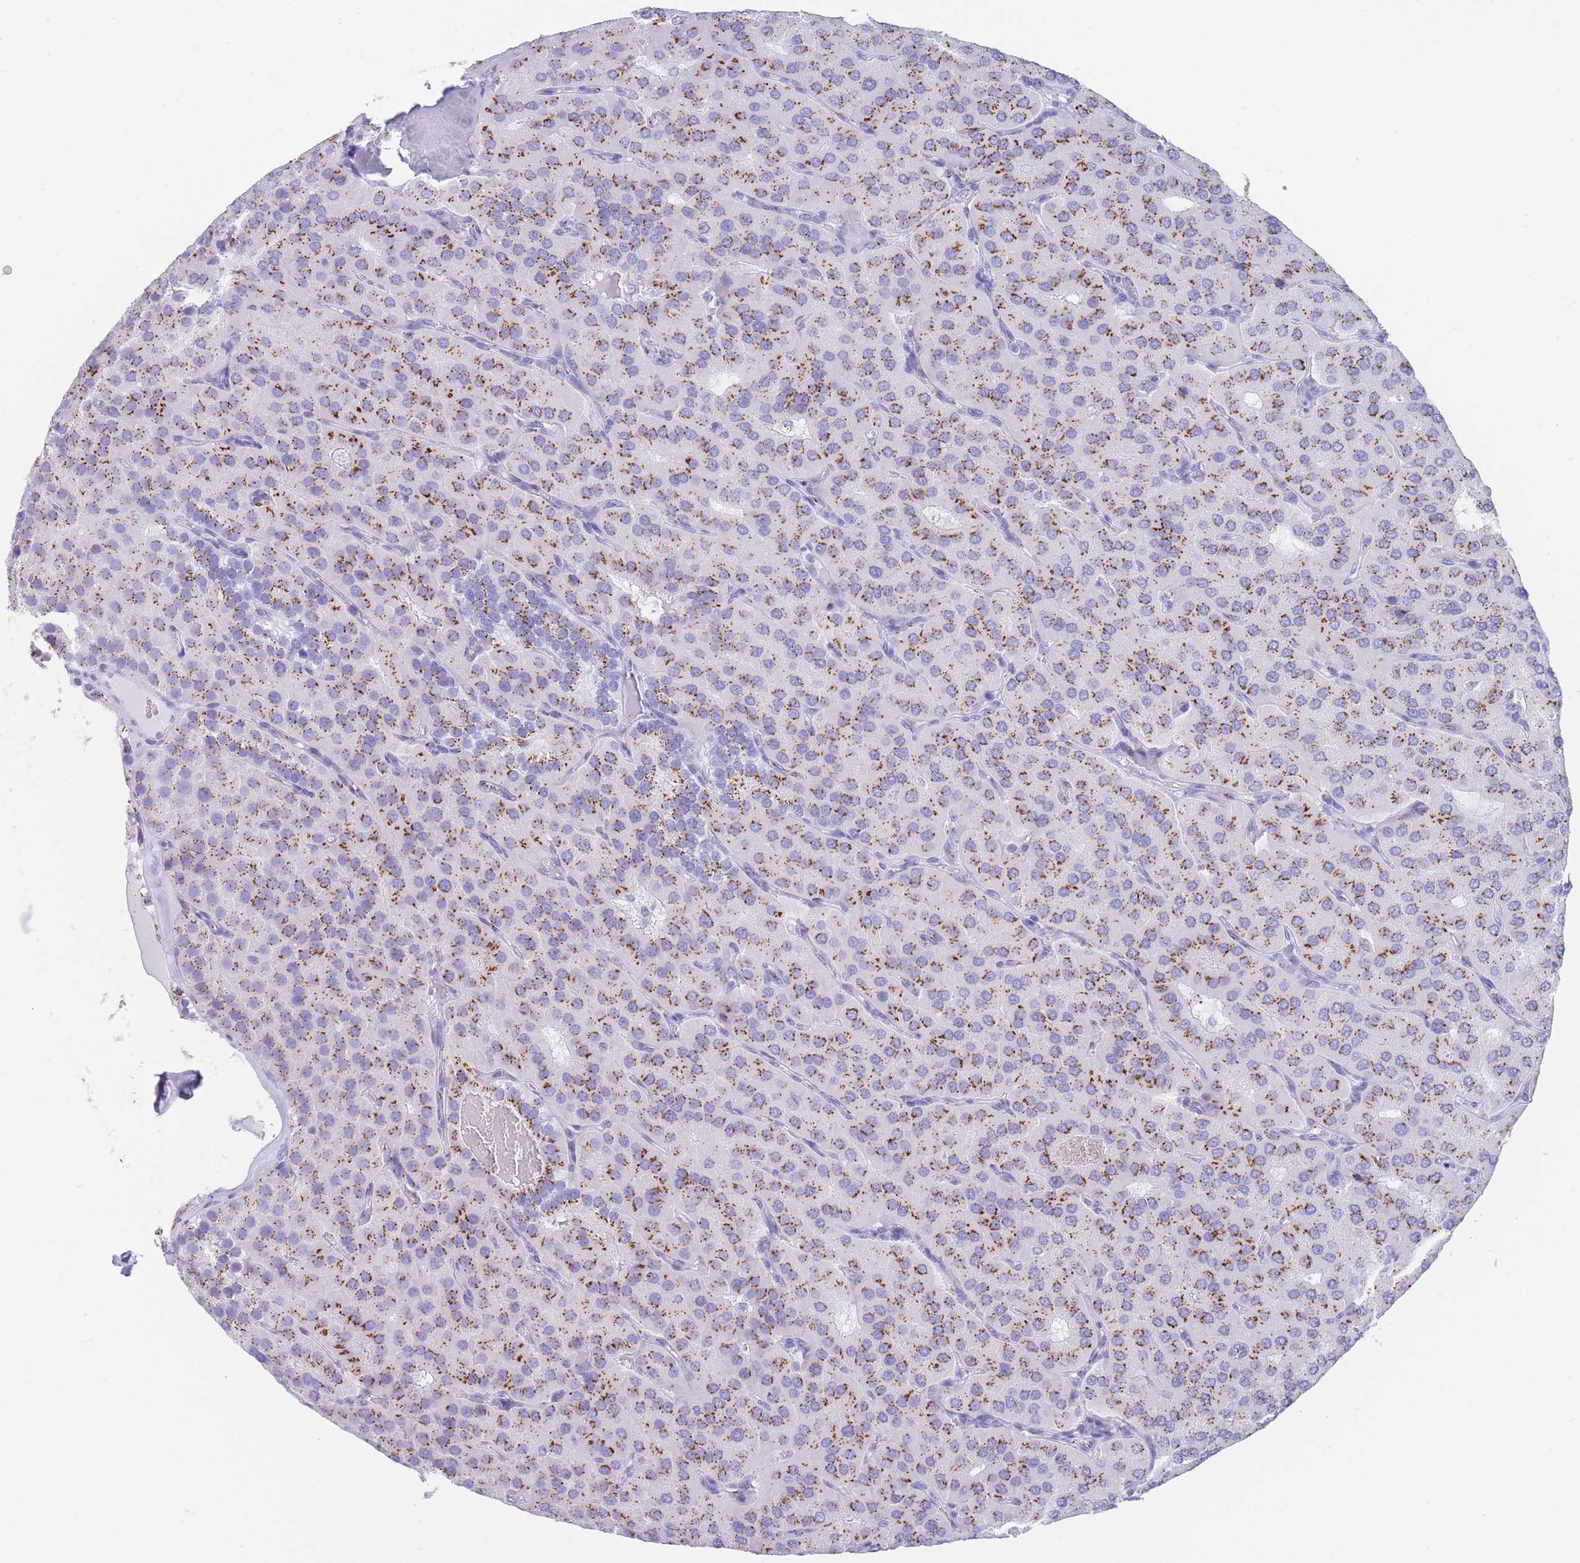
{"staining": {"intensity": "strong", "quantity": ">75%", "location": "cytoplasmic/membranous"}, "tissue": "parathyroid gland", "cell_type": "Glandular cells", "image_type": "normal", "snomed": [{"axis": "morphology", "description": "Normal tissue, NOS"}, {"axis": "morphology", "description": "Adenoma, NOS"}, {"axis": "topography", "description": "Parathyroid gland"}], "caption": "This photomicrograph displays IHC staining of benign human parathyroid gland, with high strong cytoplasmic/membranous staining in about >75% of glandular cells.", "gene": "FAM3C", "patient": {"sex": "female", "age": 86}}